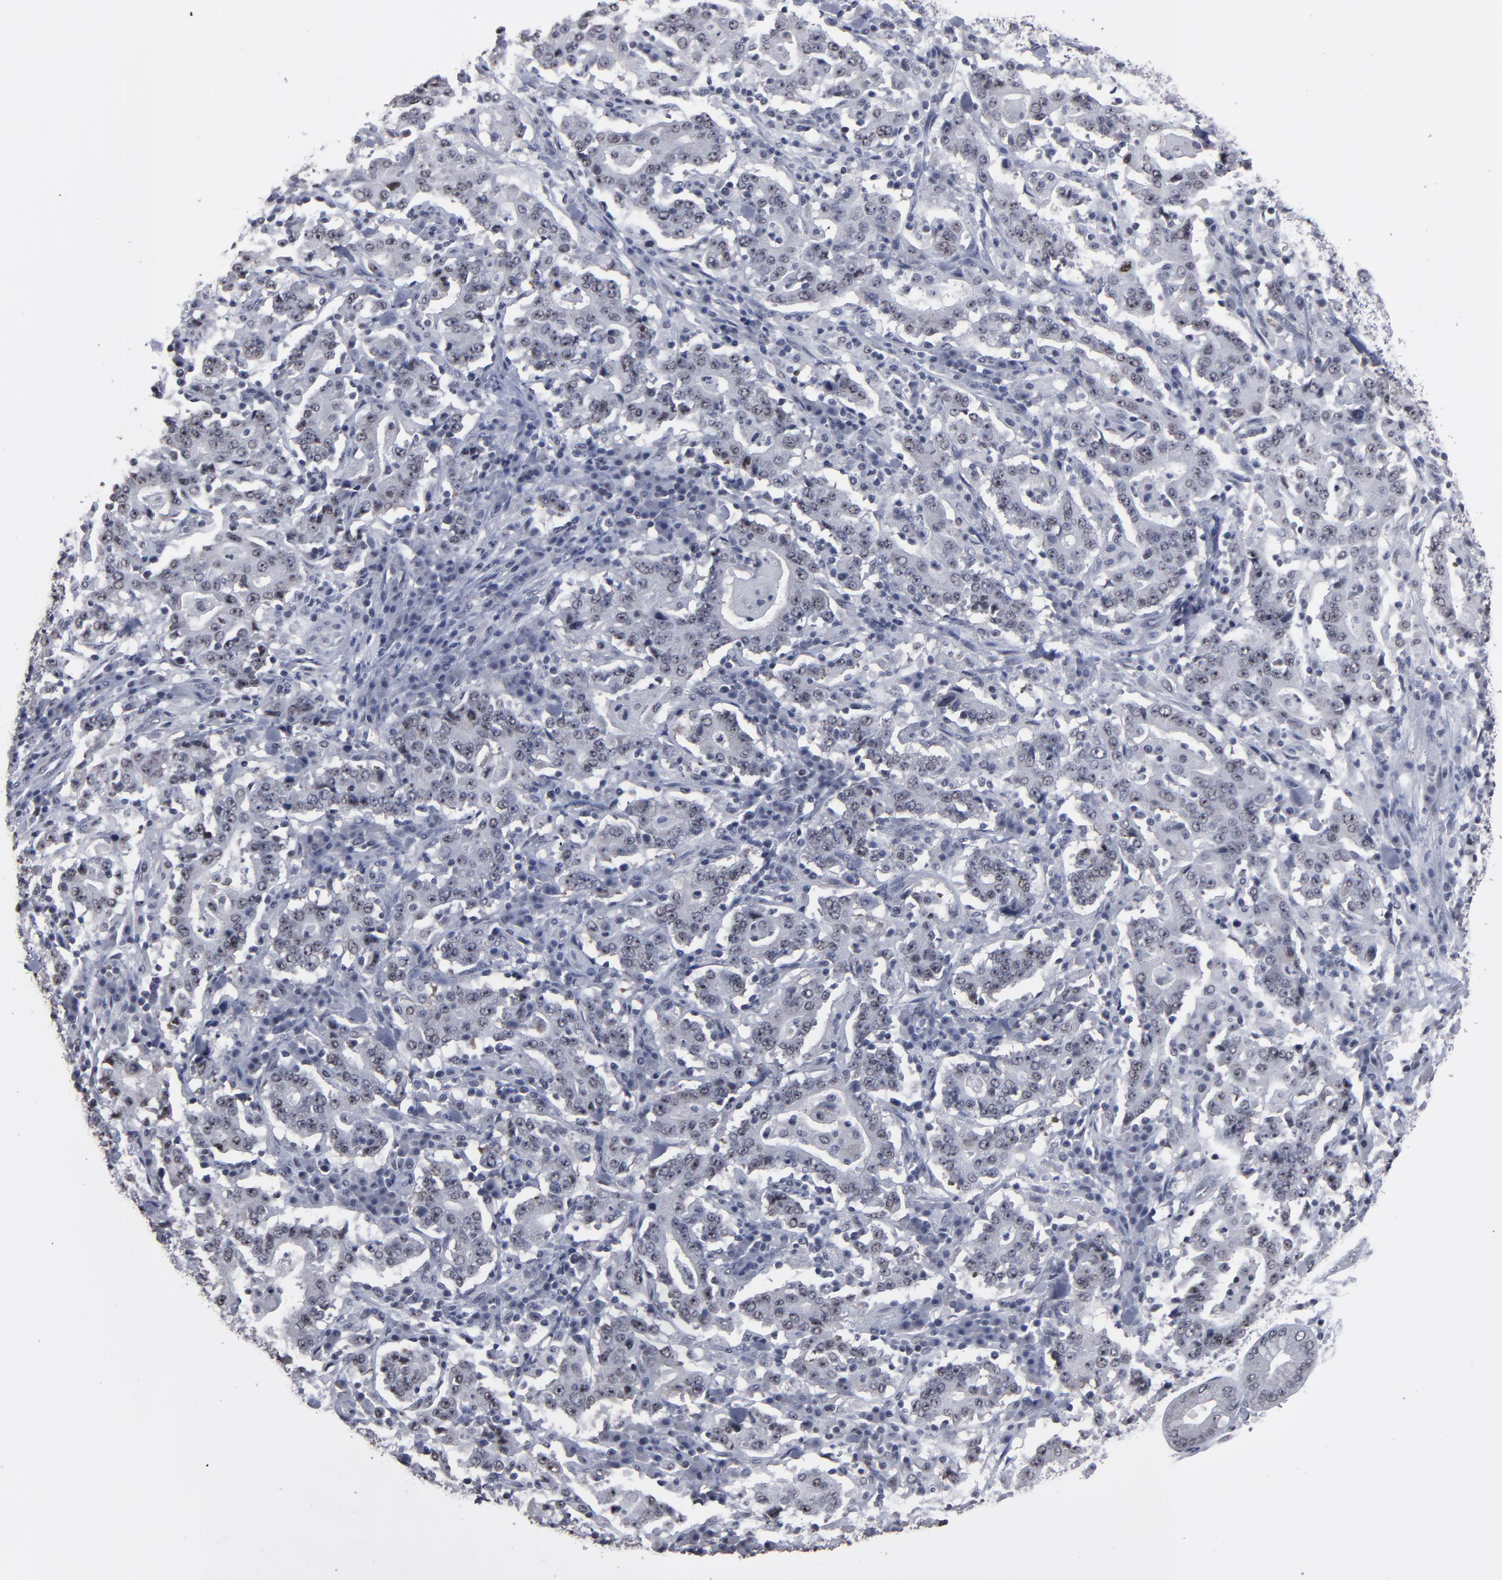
{"staining": {"intensity": "negative", "quantity": "none", "location": "none"}, "tissue": "stomach cancer", "cell_type": "Tumor cells", "image_type": "cancer", "snomed": [{"axis": "morphology", "description": "Normal tissue, NOS"}, {"axis": "morphology", "description": "Adenocarcinoma, NOS"}, {"axis": "topography", "description": "Stomach, upper"}, {"axis": "topography", "description": "Stomach"}], "caption": "Immunohistochemical staining of human adenocarcinoma (stomach) exhibits no significant staining in tumor cells. (DAB (3,3'-diaminobenzidine) IHC with hematoxylin counter stain).", "gene": "SSRP1", "patient": {"sex": "male", "age": 59}}